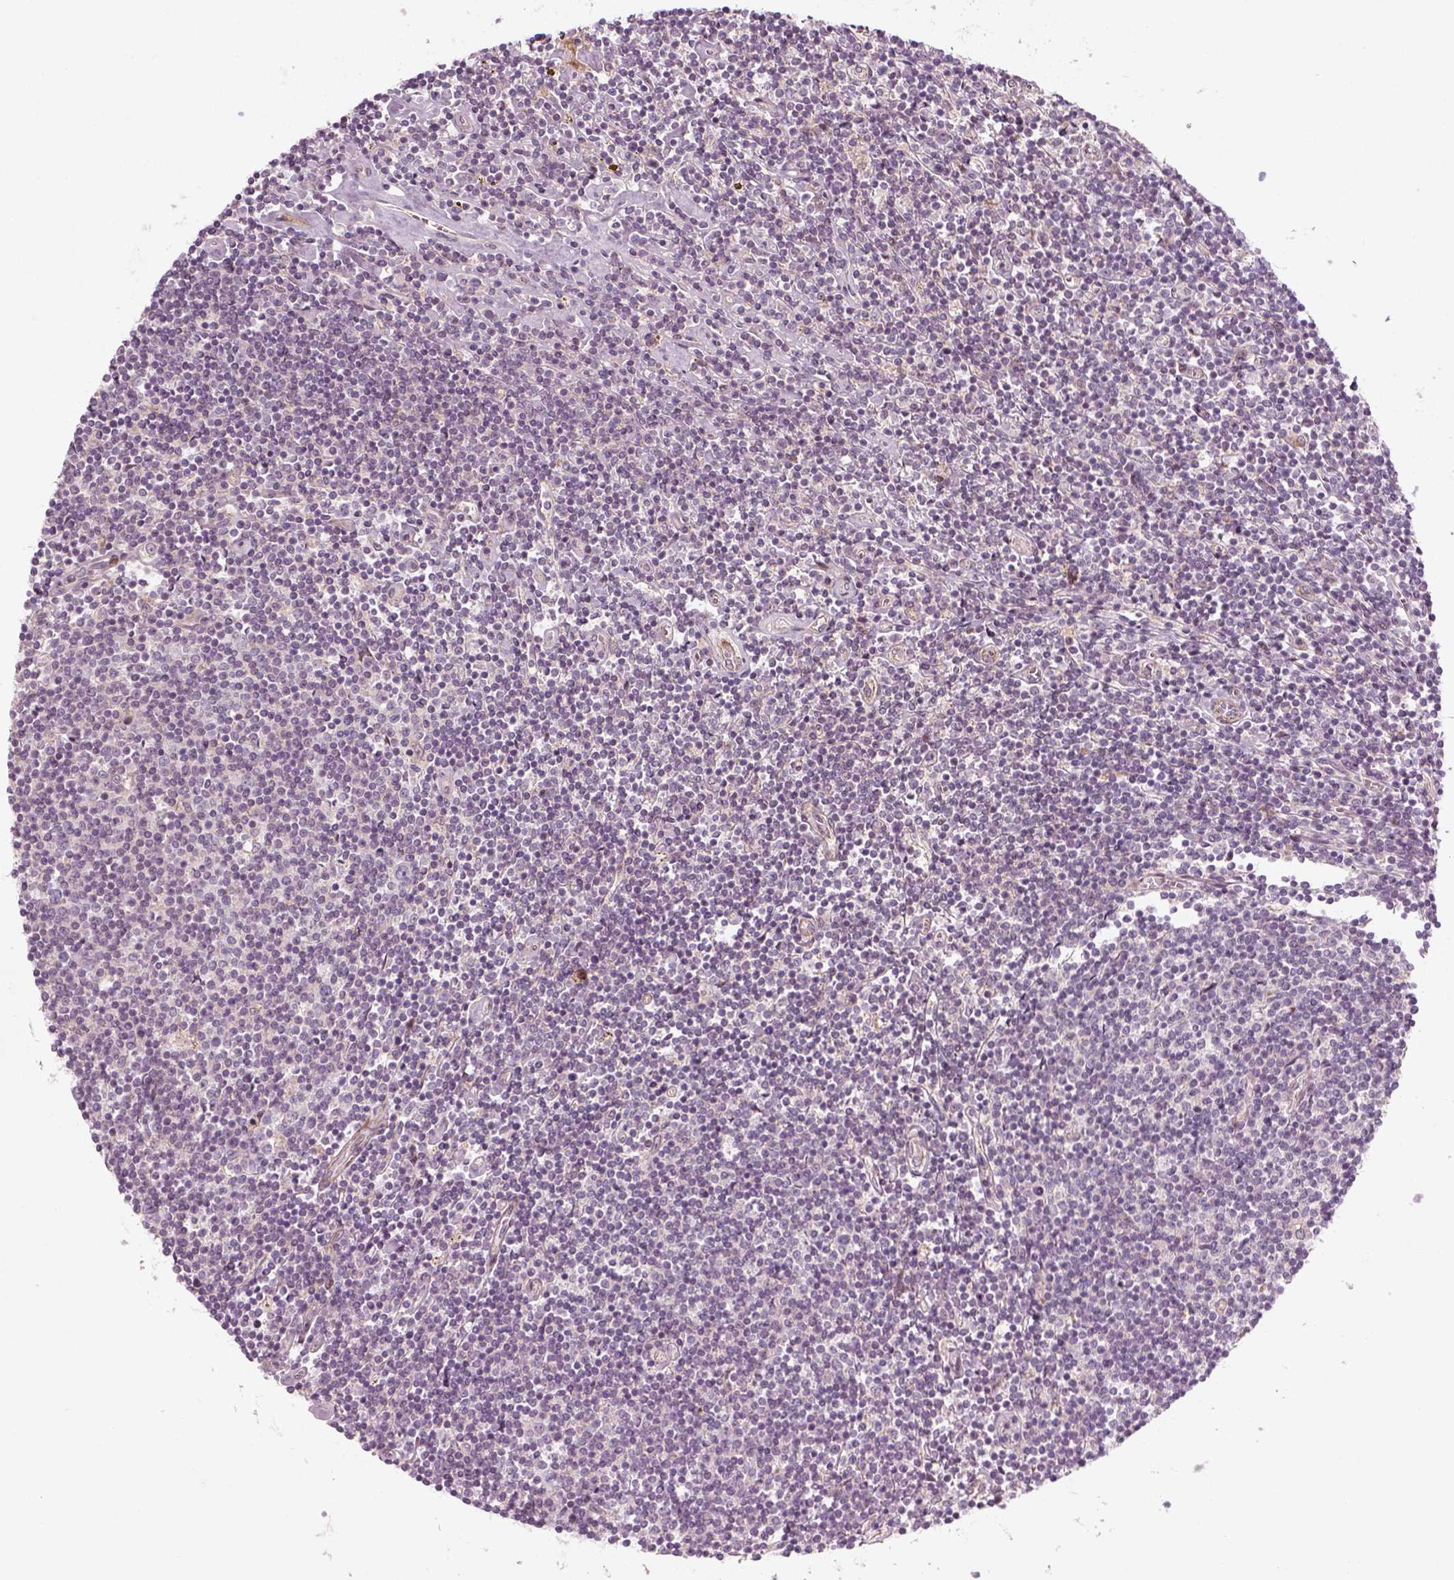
{"staining": {"intensity": "negative", "quantity": "none", "location": "none"}, "tissue": "lymphoma", "cell_type": "Tumor cells", "image_type": "cancer", "snomed": [{"axis": "morphology", "description": "Hodgkin's disease, NOS"}, {"axis": "topography", "description": "Lymph node"}], "caption": "DAB (3,3'-diaminobenzidine) immunohistochemical staining of lymphoma shows no significant staining in tumor cells.", "gene": "DNASE1L1", "patient": {"sex": "male", "age": 40}}